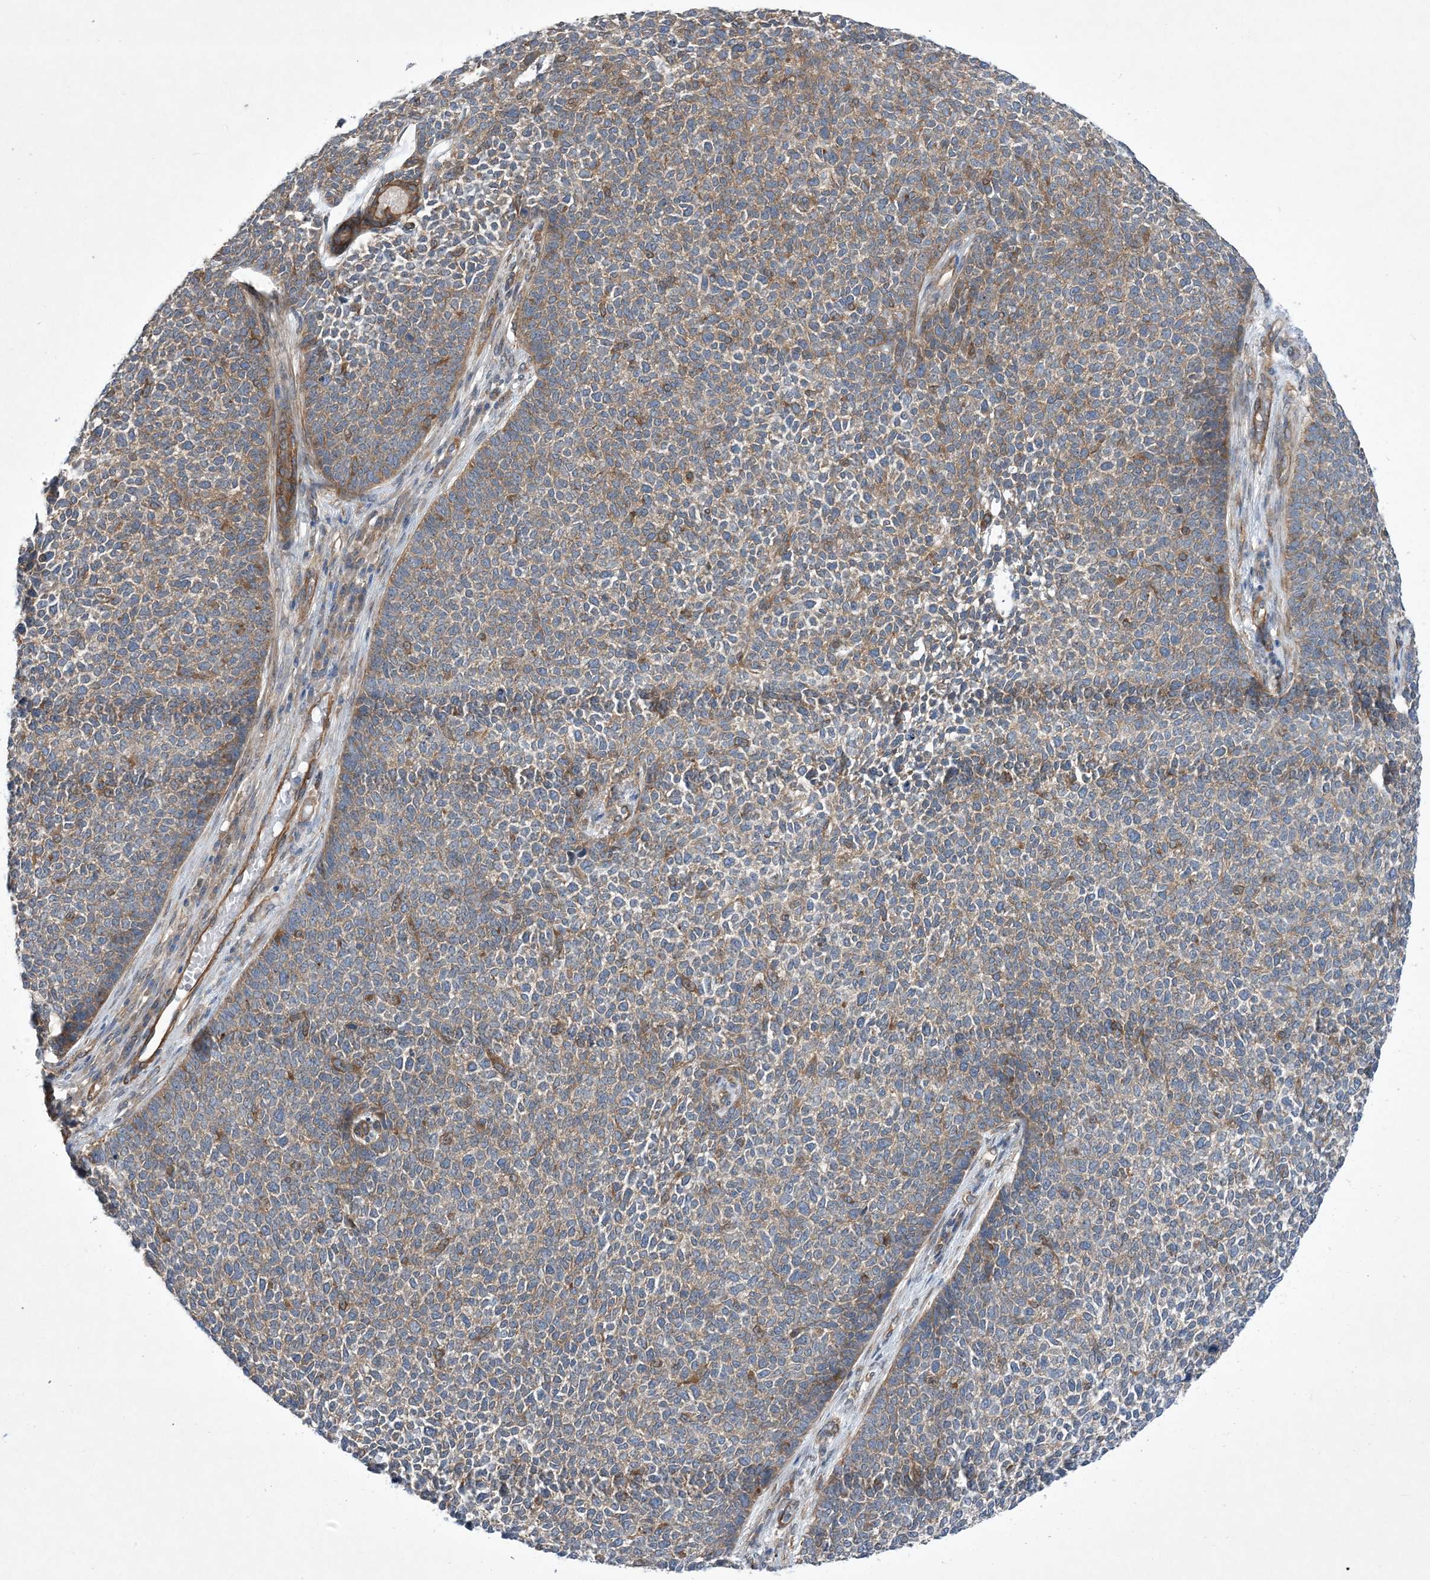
{"staining": {"intensity": "moderate", "quantity": "25%-75%", "location": "cytoplasmic/membranous"}, "tissue": "skin cancer", "cell_type": "Tumor cells", "image_type": "cancer", "snomed": [{"axis": "morphology", "description": "Basal cell carcinoma"}, {"axis": "topography", "description": "Skin"}], "caption": "Protein expression analysis of basal cell carcinoma (skin) displays moderate cytoplasmic/membranous staining in approximately 25%-75% of tumor cells.", "gene": "EHBP1", "patient": {"sex": "female", "age": 84}}